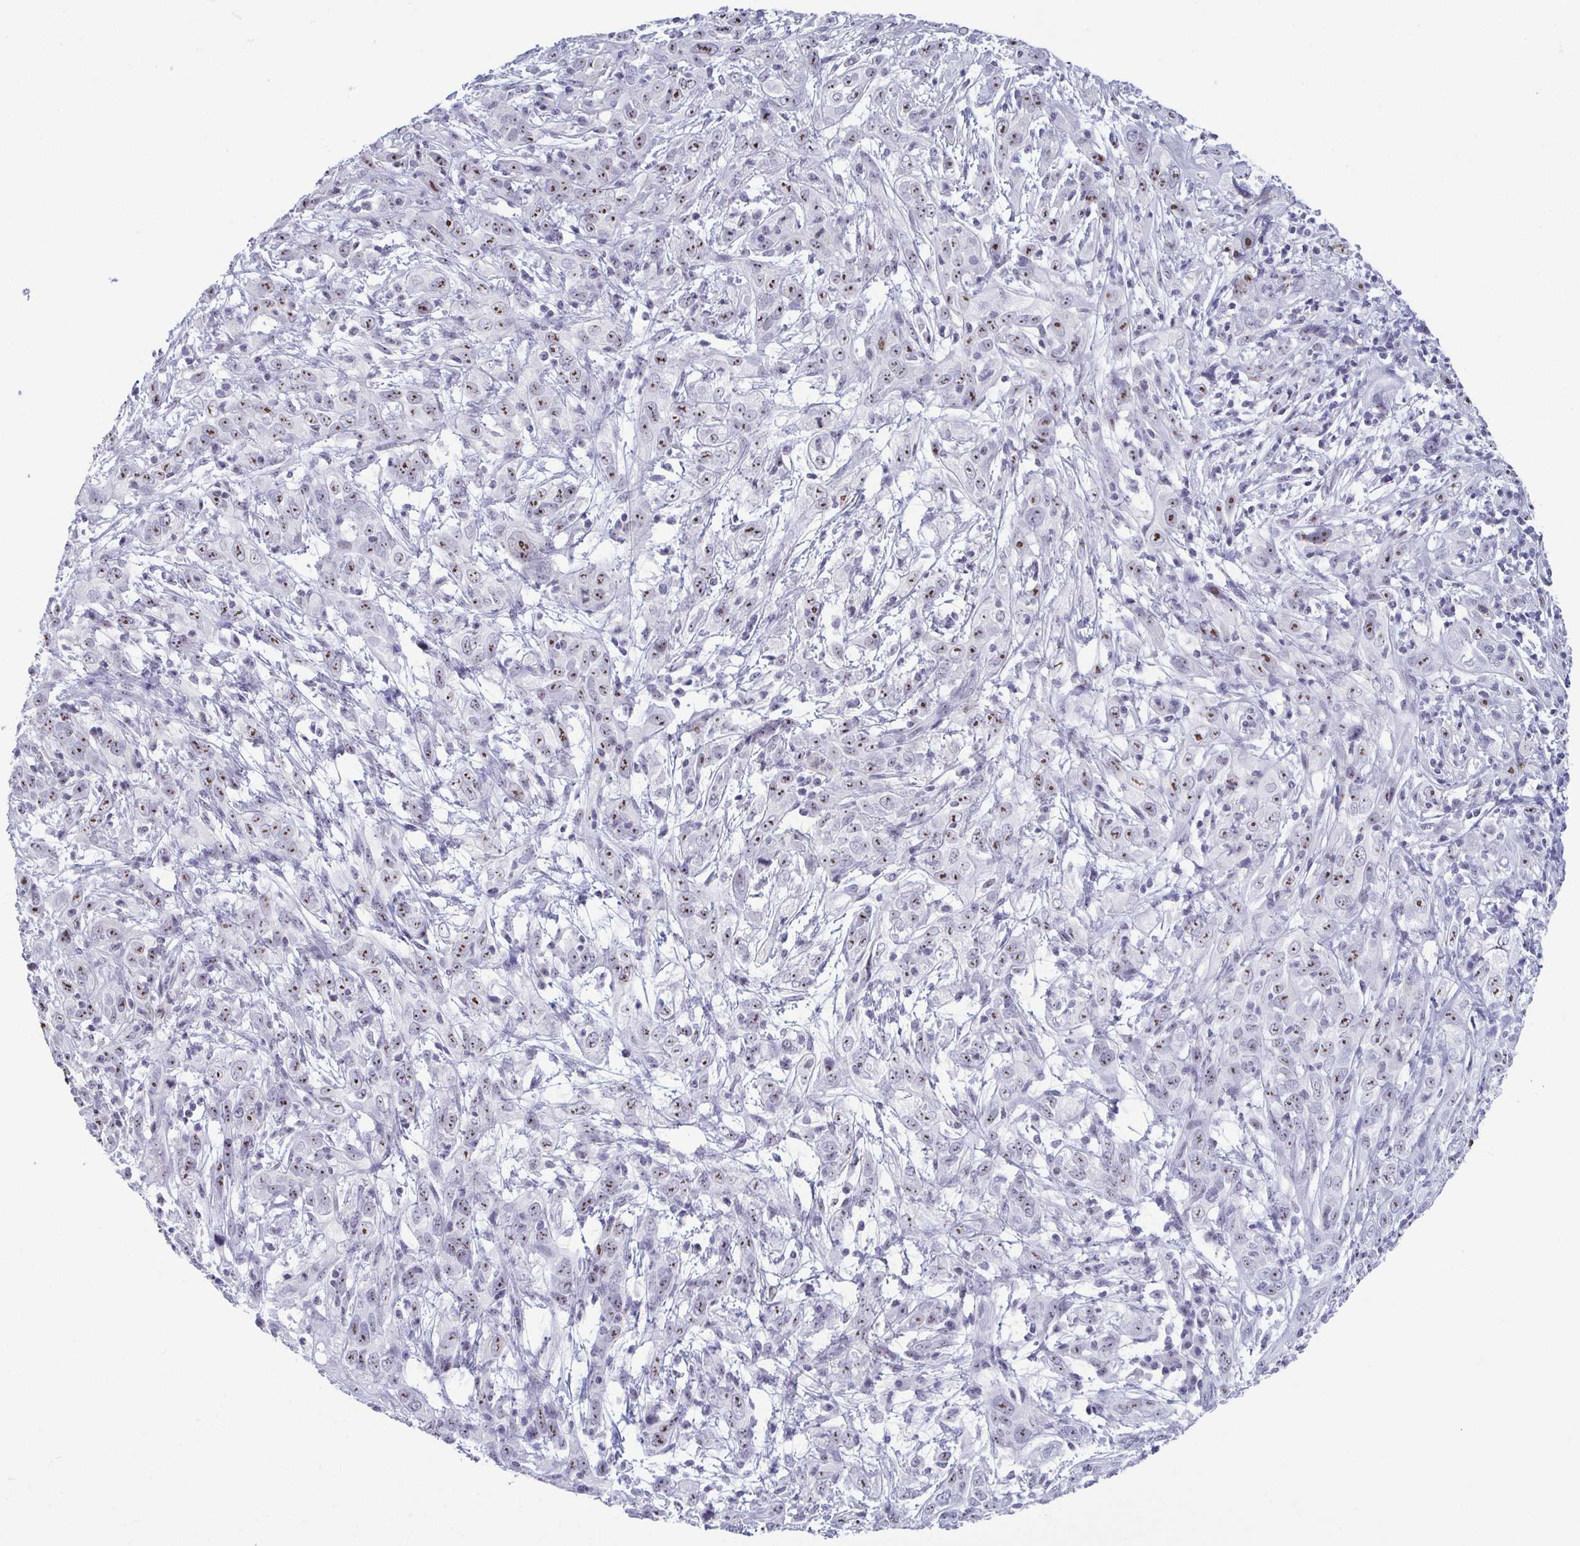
{"staining": {"intensity": "moderate", "quantity": "25%-75%", "location": "nuclear"}, "tissue": "cervical cancer", "cell_type": "Tumor cells", "image_type": "cancer", "snomed": [{"axis": "morphology", "description": "Adenocarcinoma, NOS"}, {"axis": "topography", "description": "Cervix"}], "caption": "About 25%-75% of tumor cells in cervical cancer (adenocarcinoma) display moderate nuclear protein expression as visualized by brown immunohistochemical staining.", "gene": "BZW1", "patient": {"sex": "female", "age": 40}}